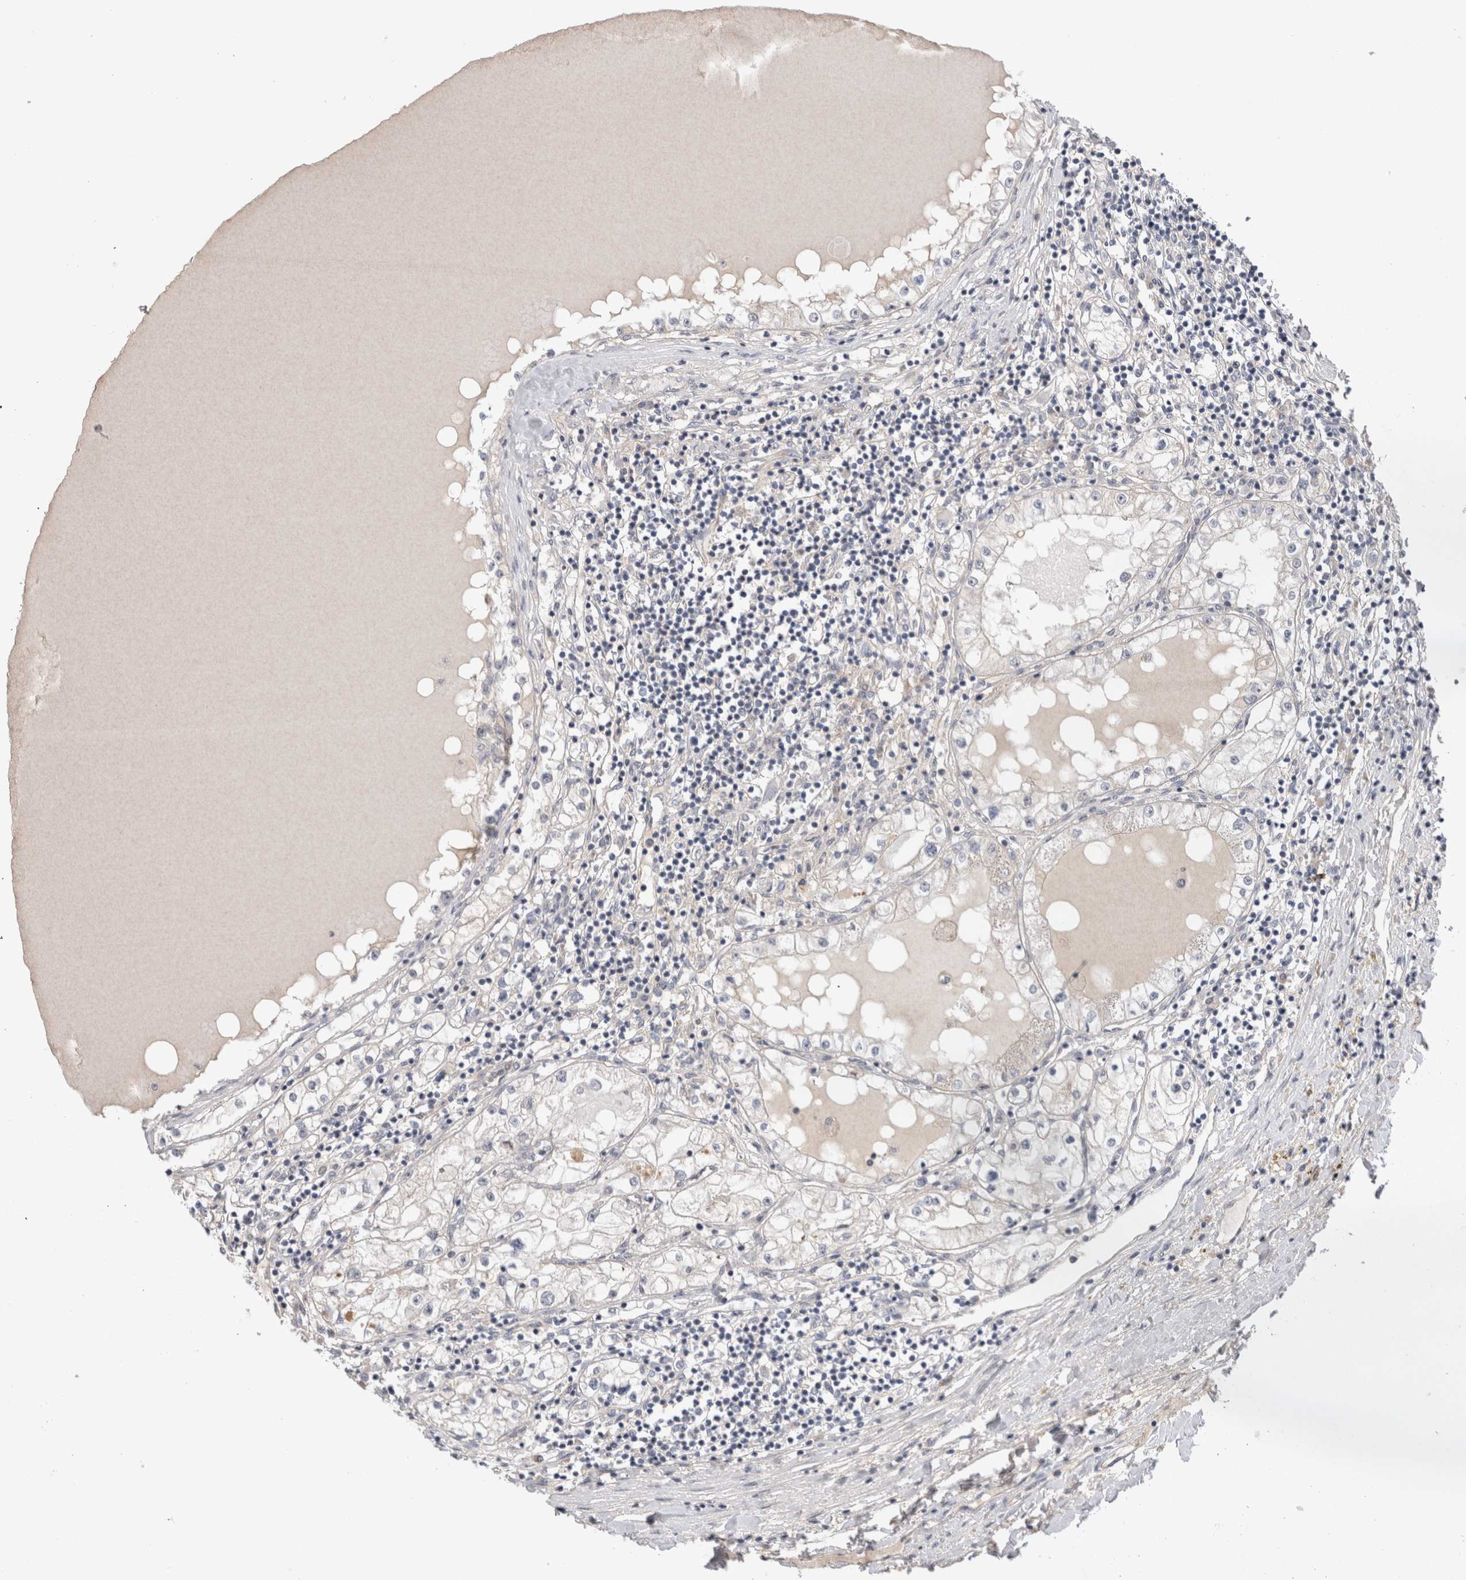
{"staining": {"intensity": "negative", "quantity": "none", "location": "none"}, "tissue": "renal cancer", "cell_type": "Tumor cells", "image_type": "cancer", "snomed": [{"axis": "morphology", "description": "Adenocarcinoma, NOS"}, {"axis": "topography", "description": "Kidney"}], "caption": "High power microscopy photomicrograph of an immunohistochemistry micrograph of renal adenocarcinoma, revealing no significant expression in tumor cells. (DAB (3,3'-diaminobenzidine) immunohistochemistry (IHC) visualized using brightfield microscopy, high magnification).", "gene": "CERS3", "patient": {"sex": "male", "age": 68}}